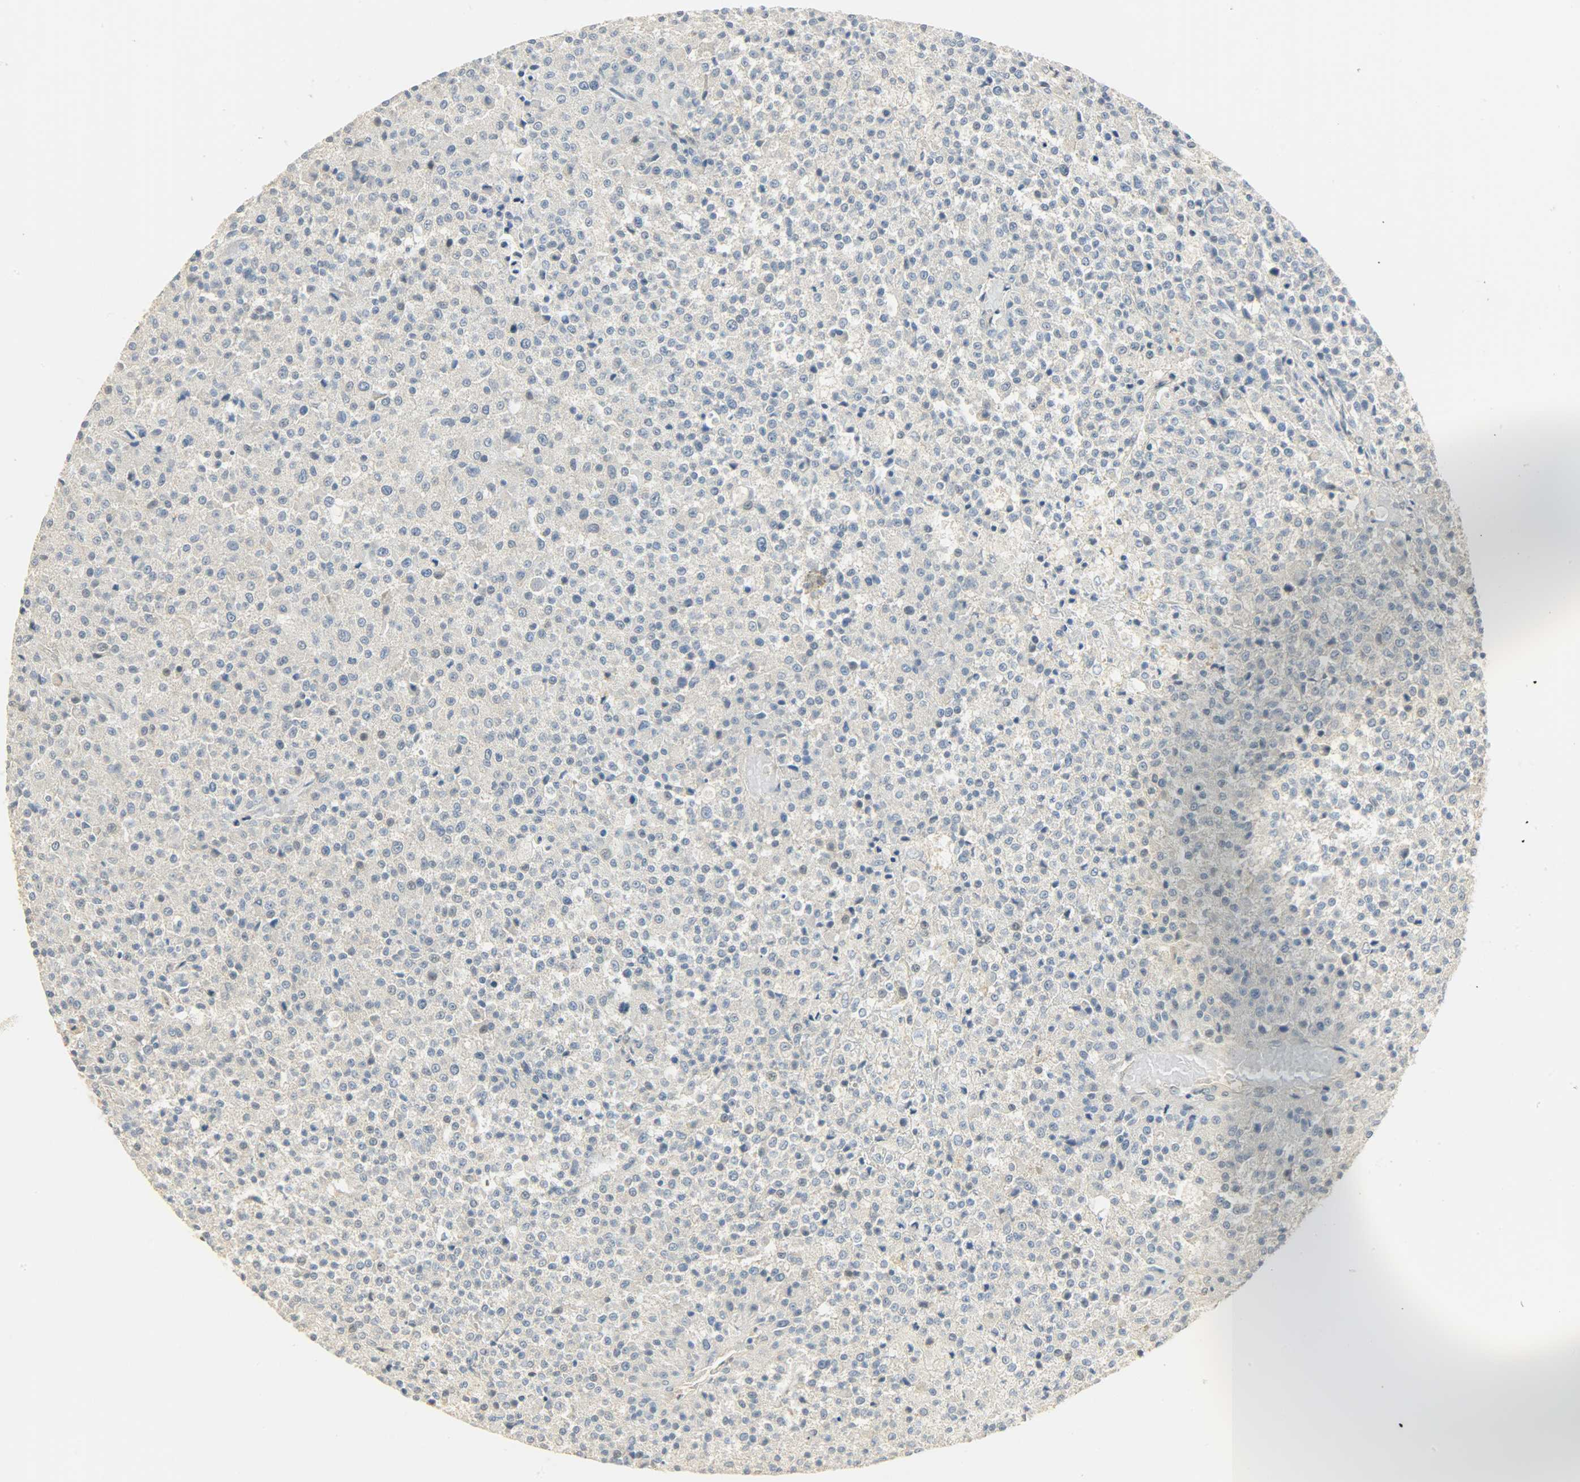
{"staining": {"intensity": "negative", "quantity": "none", "location": "none"}, "tissue": "testis cancer", "cell_type": "Tumor cells", "image_type": "cancer", "snomed": [{"axis": "morphology", "description": "Seminoma, NOS"}, {"axis": "topography", "description": "Testis"}], "caption": "Human testis cancer stained for a protein using IHC shows no staining in tumor cells.", "gene": "USP13", "patient": {"sex": "male", "age": 59}}